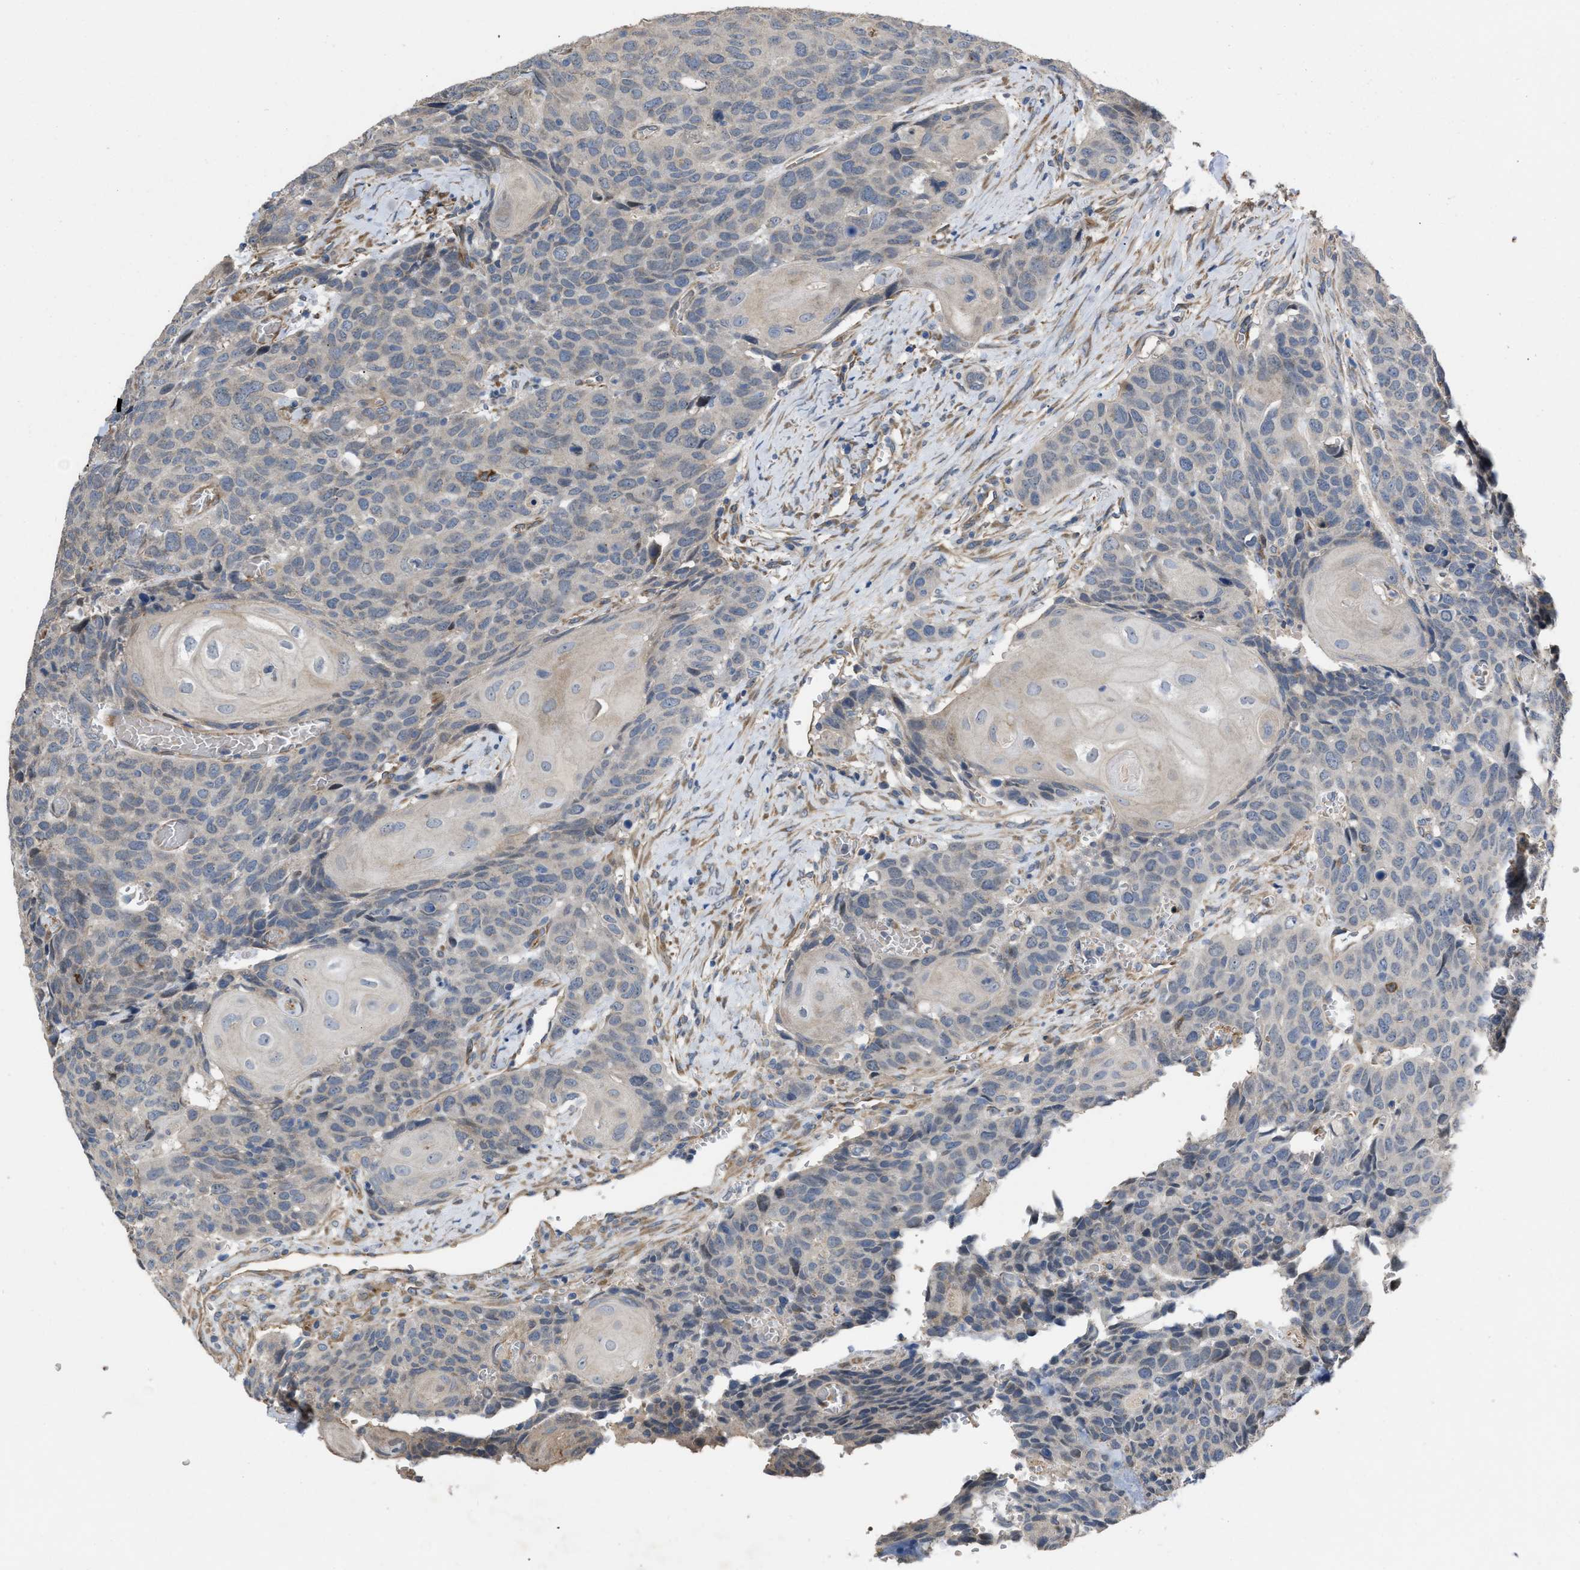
{"staining": {"intensity": "negative", "quantity": "none", "location": "none"}, "tissue": "head and neck cancer", "cell_type": "Tumor cells", "image_type": "cancer", "snomed": [{"axis": "morphology", "description": "Squamous cell carcinoma, NOS"}, {"axis": "topography", "description": "Head-Neck"}], "caption": "DAB immunohistochemical staining of human head and neck squamous cell carcinoma exhibits no significant expression in tumor cells.", "gene": "SLC4A11", "patient": {"sex": "male", "age": 66}}